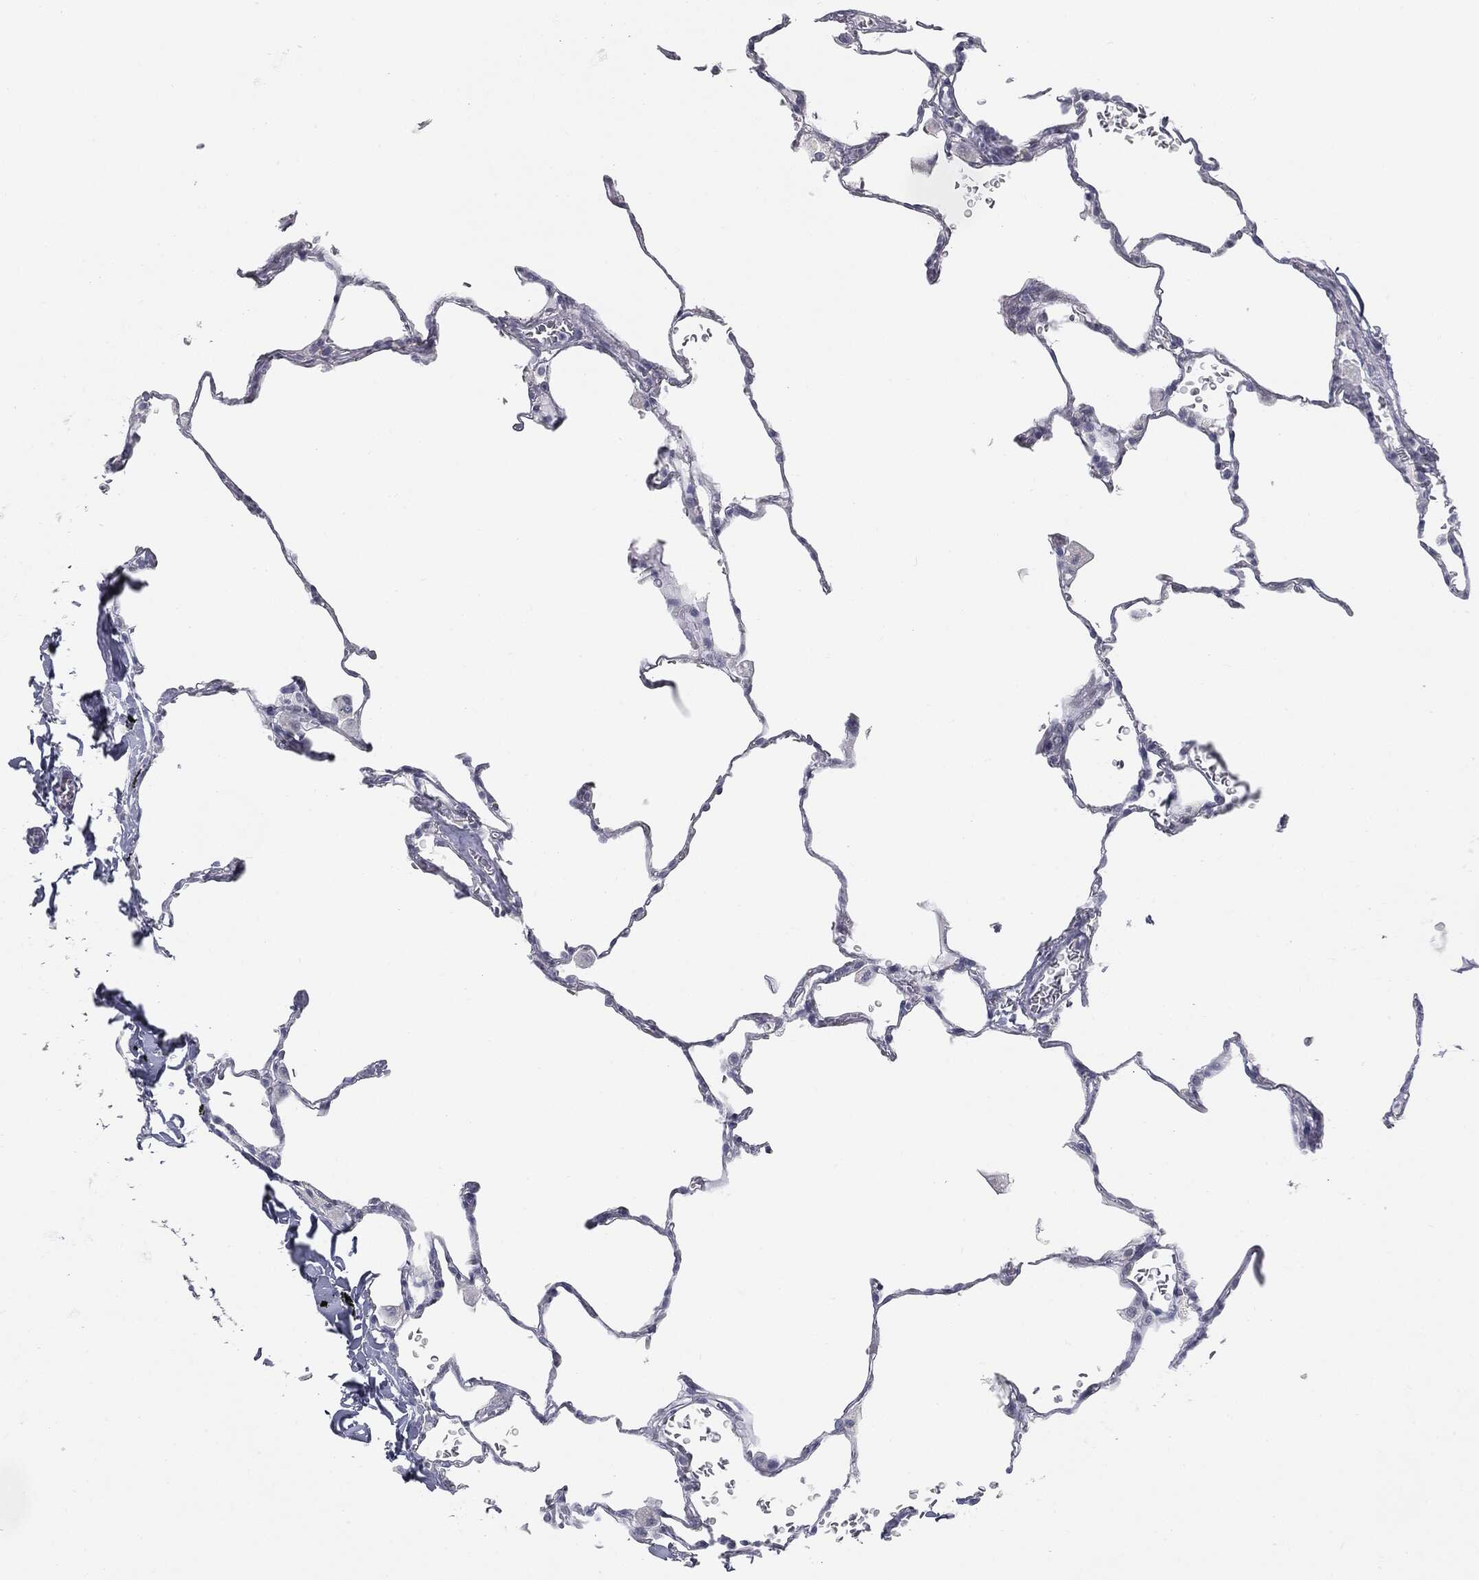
{"staining": {"intensity": "negative", "quantity": "none", "location": "none"}, "tissue": "lung", "cell_type": "Alveolar cells", "image_type": "normal", "snomed": [{"axis": "morphology", "description": "Normal tissue, NOS"}, {"axis": "morphology", "description": "Adenocarcinoma, metastatic, NOS"}, {"axis": "topography", "description": "Lung"}], "caption": "A photomicrograph of human lung is negative for staining in alveolar cells.", "gene": "TPO", "patient": {"sex": "male", "age": 45}}